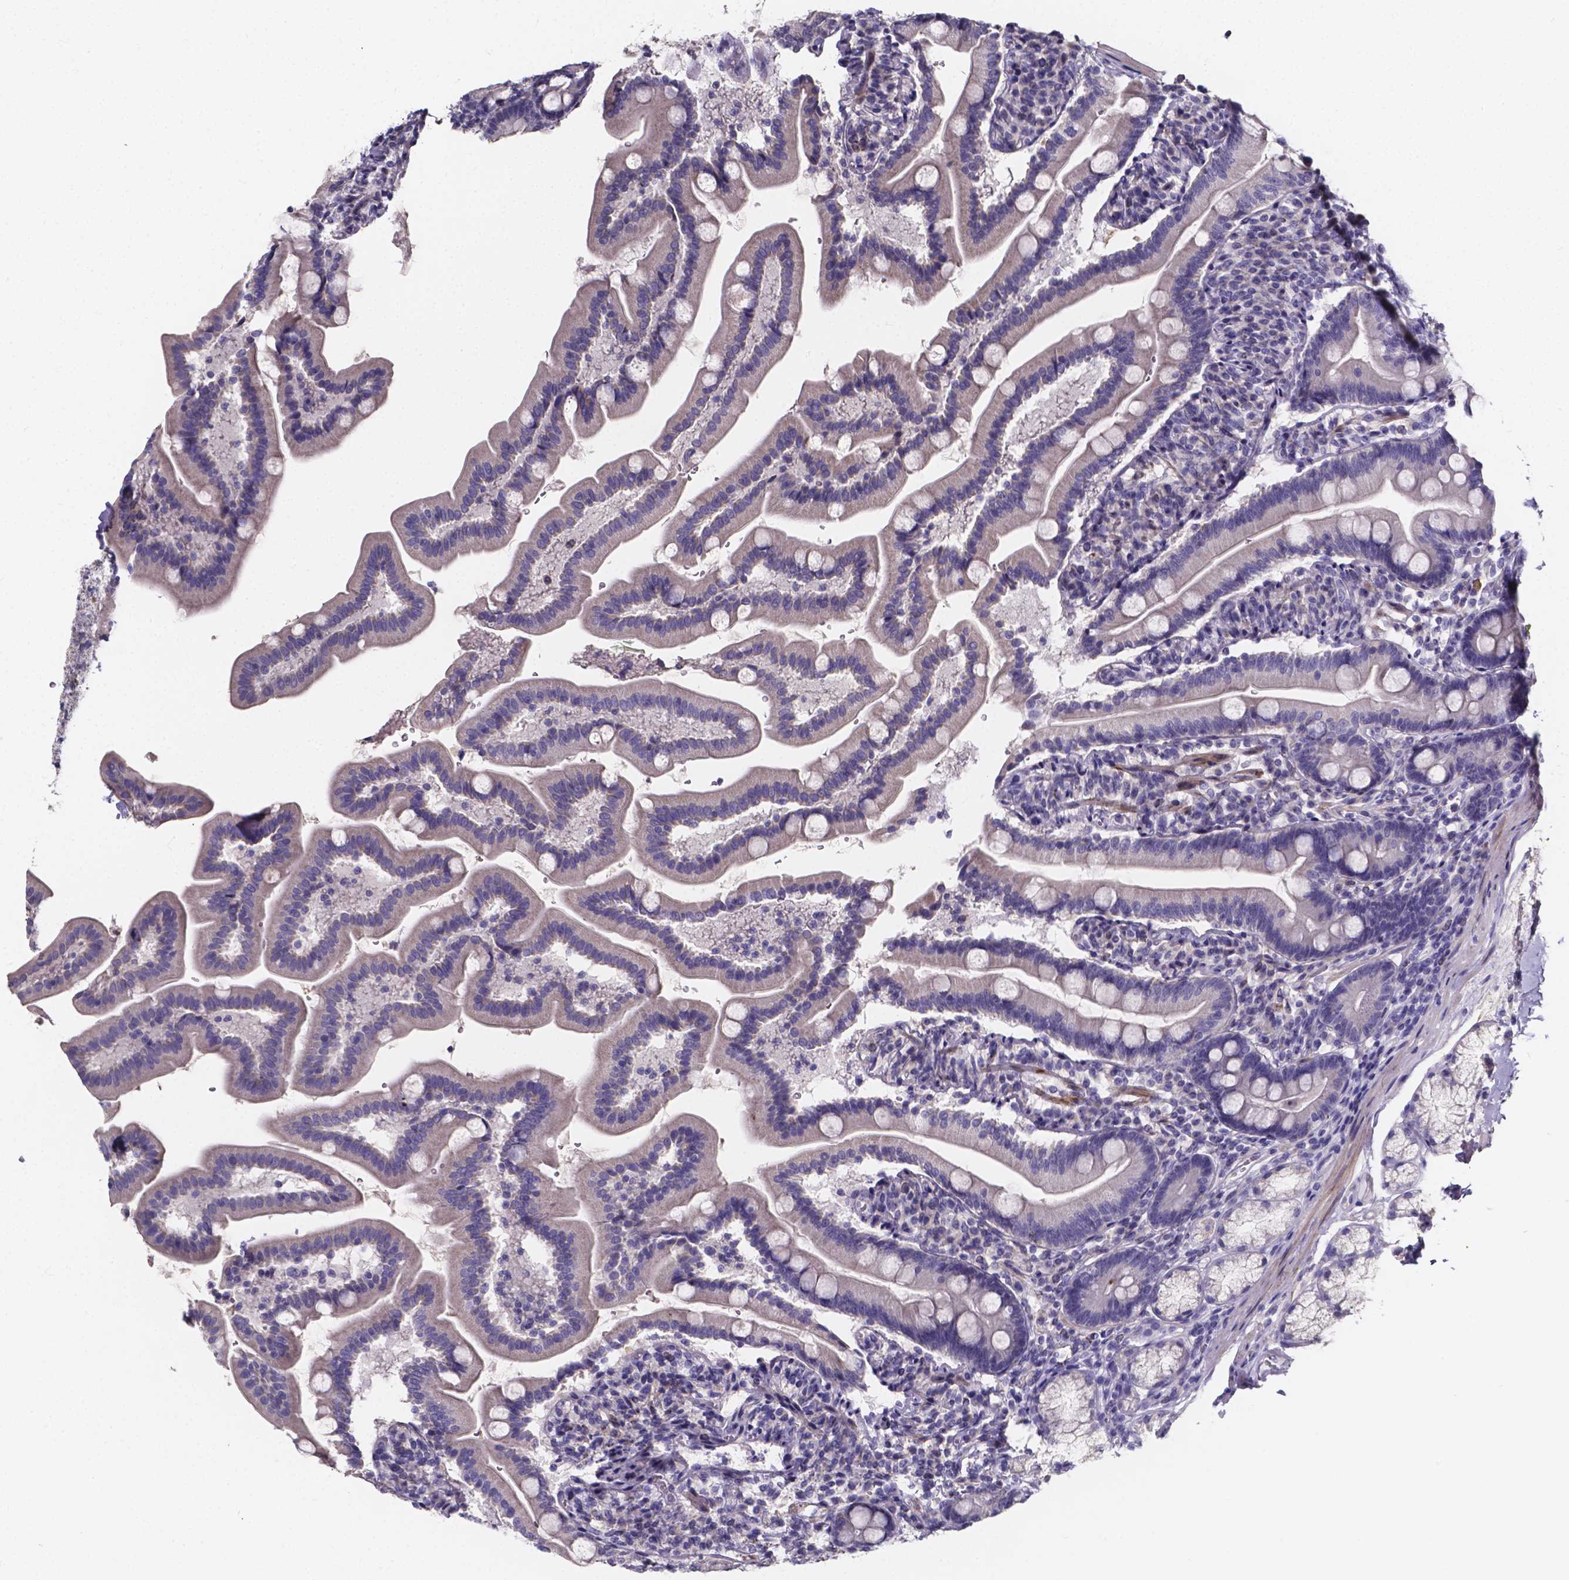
{"staining": {"intensity": "negative", "quantity": "none", "location": "none"}, "tissue": "duodenum", "cell_type": "Glandular cells", "image_type": "normal", "snomed": [{"axis": "morphology", "description": "Normal tissue, NOS"}, {"axis": "topography", "description": "Duodenum"}], "caption": "Image shows no protein positivity in glandular cells of unremarkable duodenum. (DAB IHC visualized using brightfield microscopy, high magnification).", "gene": "SPOCD1", "patient": {"sex": "female", "age": 67}}